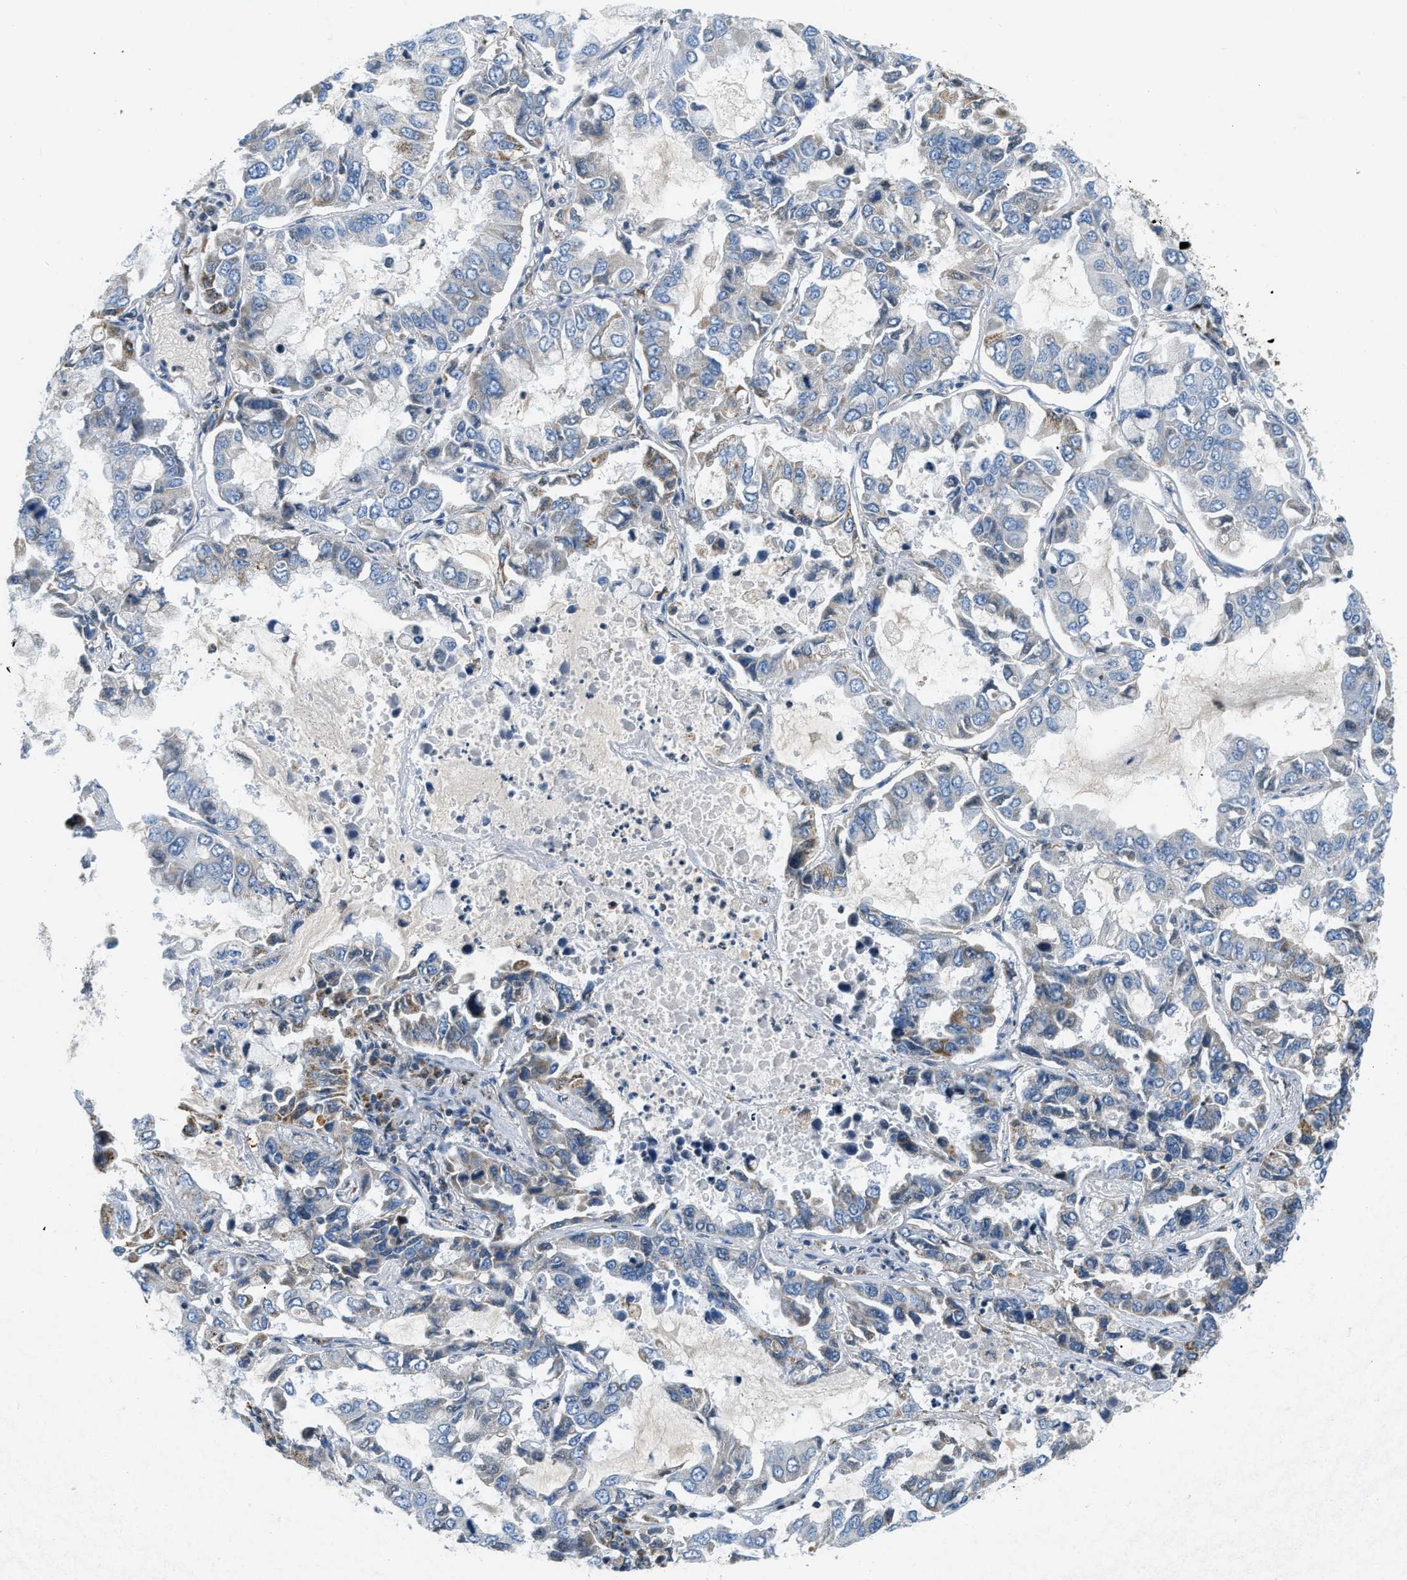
{"staining": {"intensity": "moderate", "quantity": "<25%", "location": "cytoplasmic/membranous"}, "tissue": "lung cancer", "cell_type": "Tumor cells", "image_type": "cancer", "snomed": [{"axis": "morphology", "description": "Adenocarcinoma, NOS"}, {"axis": "topography", "description": "Lung"}], "caption": "DAB immunohistochemical staining of human lung cancer exhibits moderate cytoplasmic/membranous protein positivity in about <25% of tumor cells.", "gene": "ACADVL", "patient": {"sex": "male", "age": 64}}